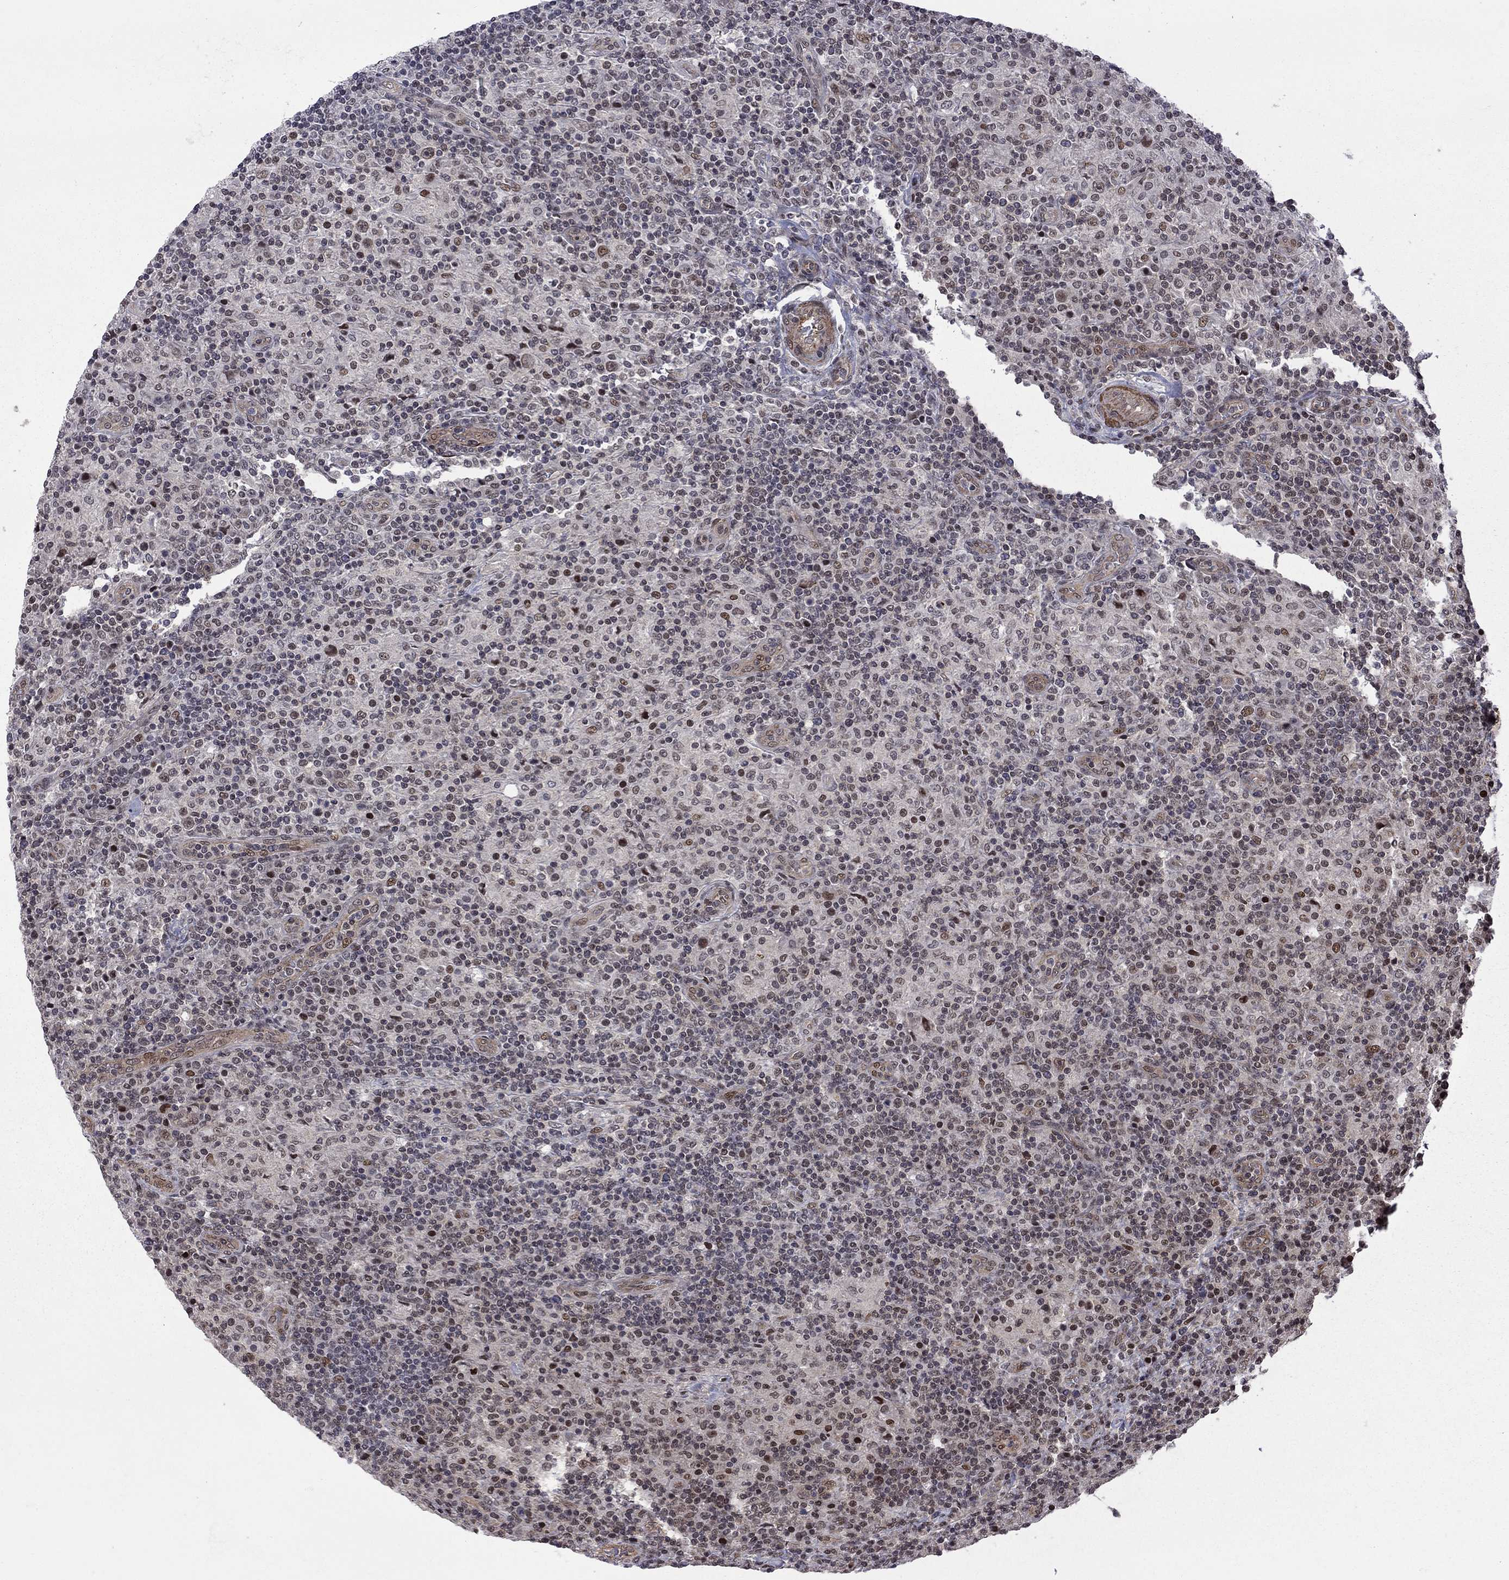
{"staining": {"intensity": "negative", "quantity": "none", "location": "none"}, "tissue": "lymphoma", "cell_type": "Tumor cells", "image_type": "cancer", "snomed": [{"axis": "morphology", "description": "Hodgkin's disease, NOS"}, {"axis": "topography", "description": "Lymph node"}], "caption": "This is an IHC image of Hodgkin's disease. There is no staining in tumor cells.", "gene": "BRF1", "patient": {"sex": "male", "age": 70}}